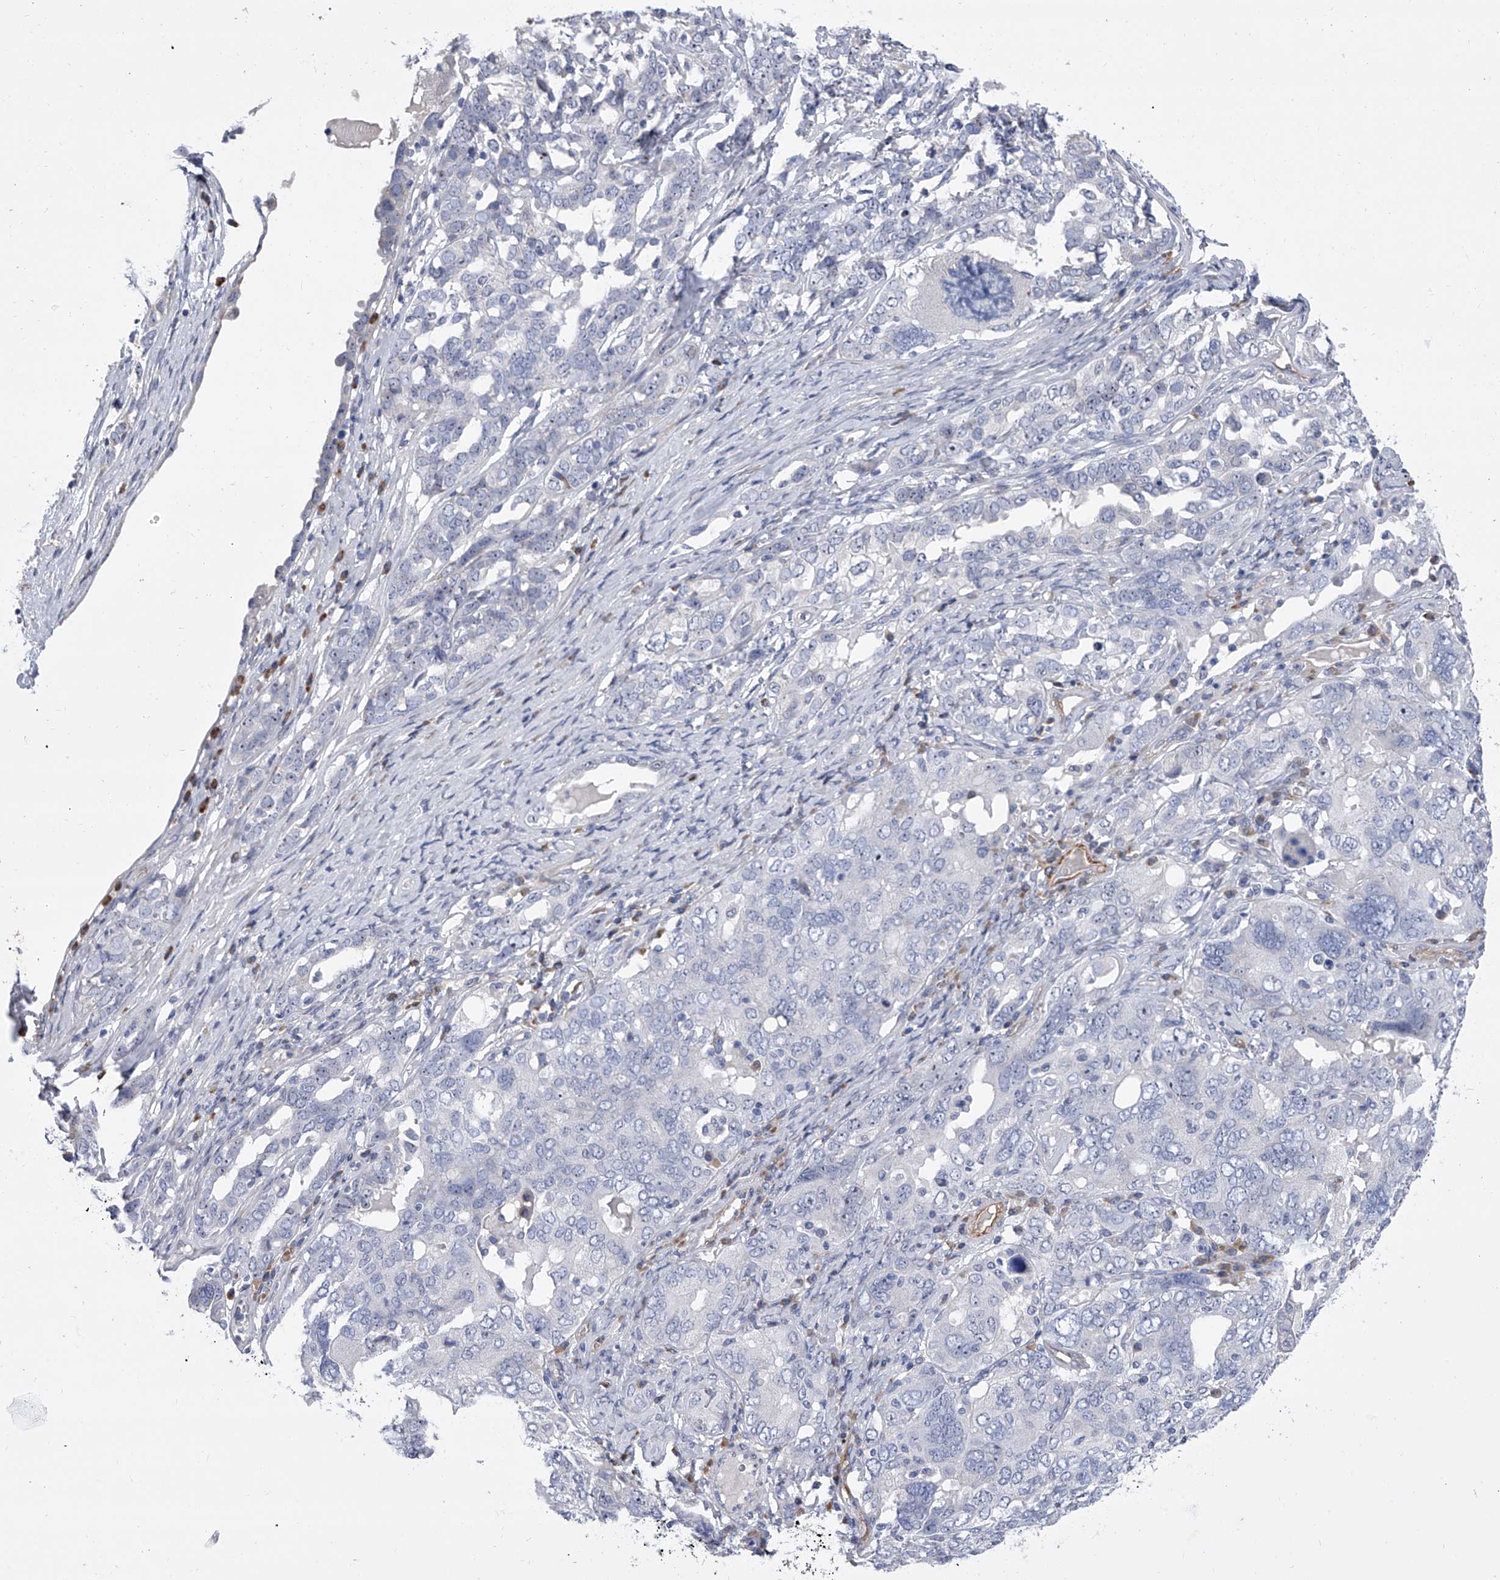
{"staining": {"intensity": "negative", "quantity": "none", "location": "none"}, "tissue": "ovarian cancer", "cell_type": "Tumor cells", "image_type": "cancer", "snomed": [{"axis": "morphology", "description": "Carcinoma, endometroid"}, {"axis": "topography", "description": "Ovary"}], "caption": "High magnification brightfield microscopy of ovarian cancer stained with DAB (brown) and counterstained with hematoxylin (blue): tumor cells show no significant staining.", "gene": "ALG14", "patient": {"sex": "female", "age": 62}}